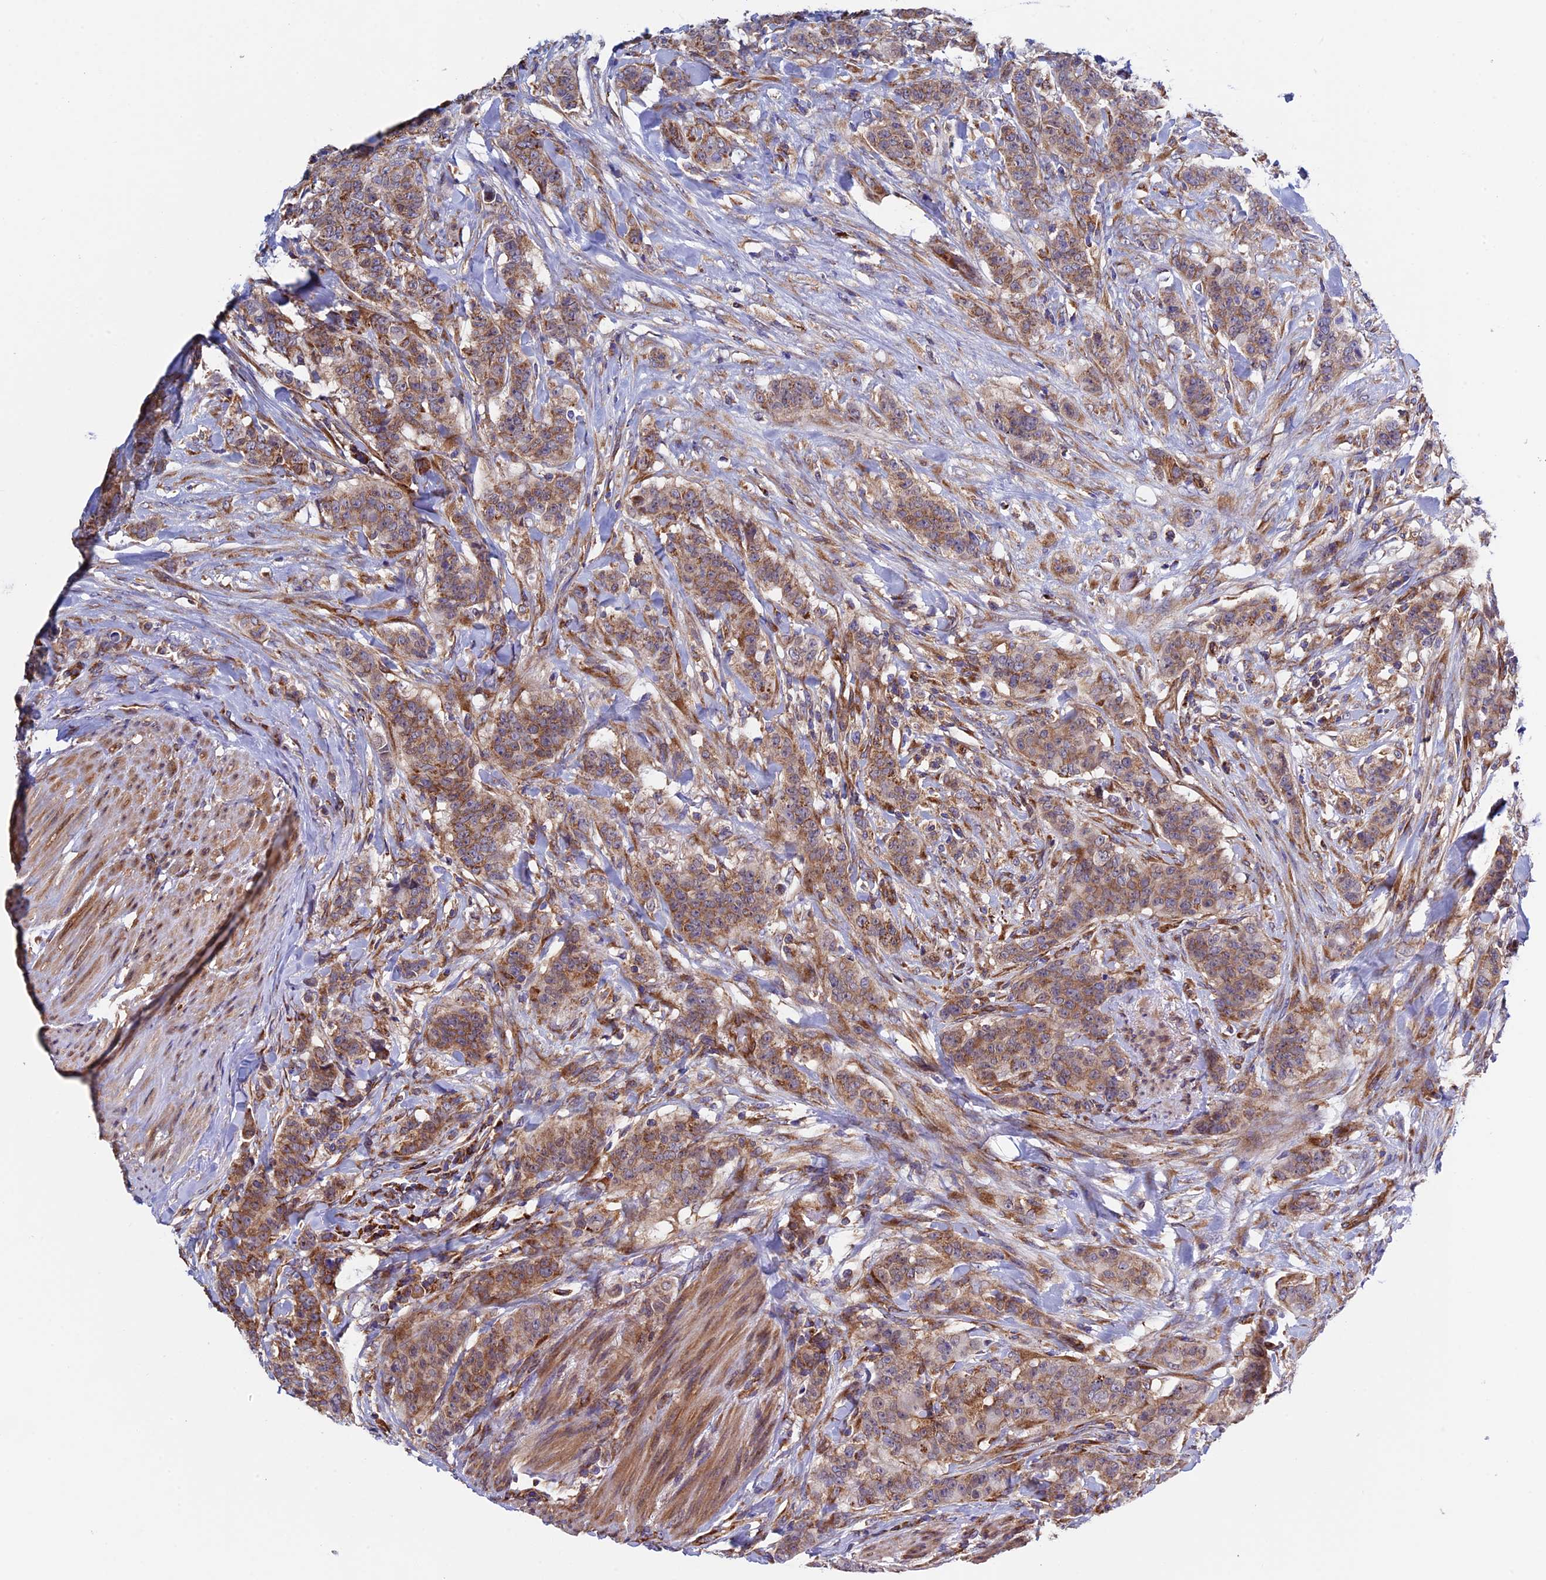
{"staining": {"intensity": "moderate", "quantity": ">75%", "location": "cytoplasmic/membranous"}, "tissue": "breast cancer", "cell_type": "Tumor cells", "image_type": "cancer", "snomed": [{"axis": "morphology", "description": "Duct carcinoma"}, {"axis": "topography", "description": "Breast"}], "caption": "Immunohistochemical staining of breast cancer (infiltrating ductal carcinoma) reveals medium levels of moderate cytoplasmic/membranous expression in approximately >75% of tumor cells.", "gene": "SLC9A5", "patient": {"sex": "female", "age": 40}}